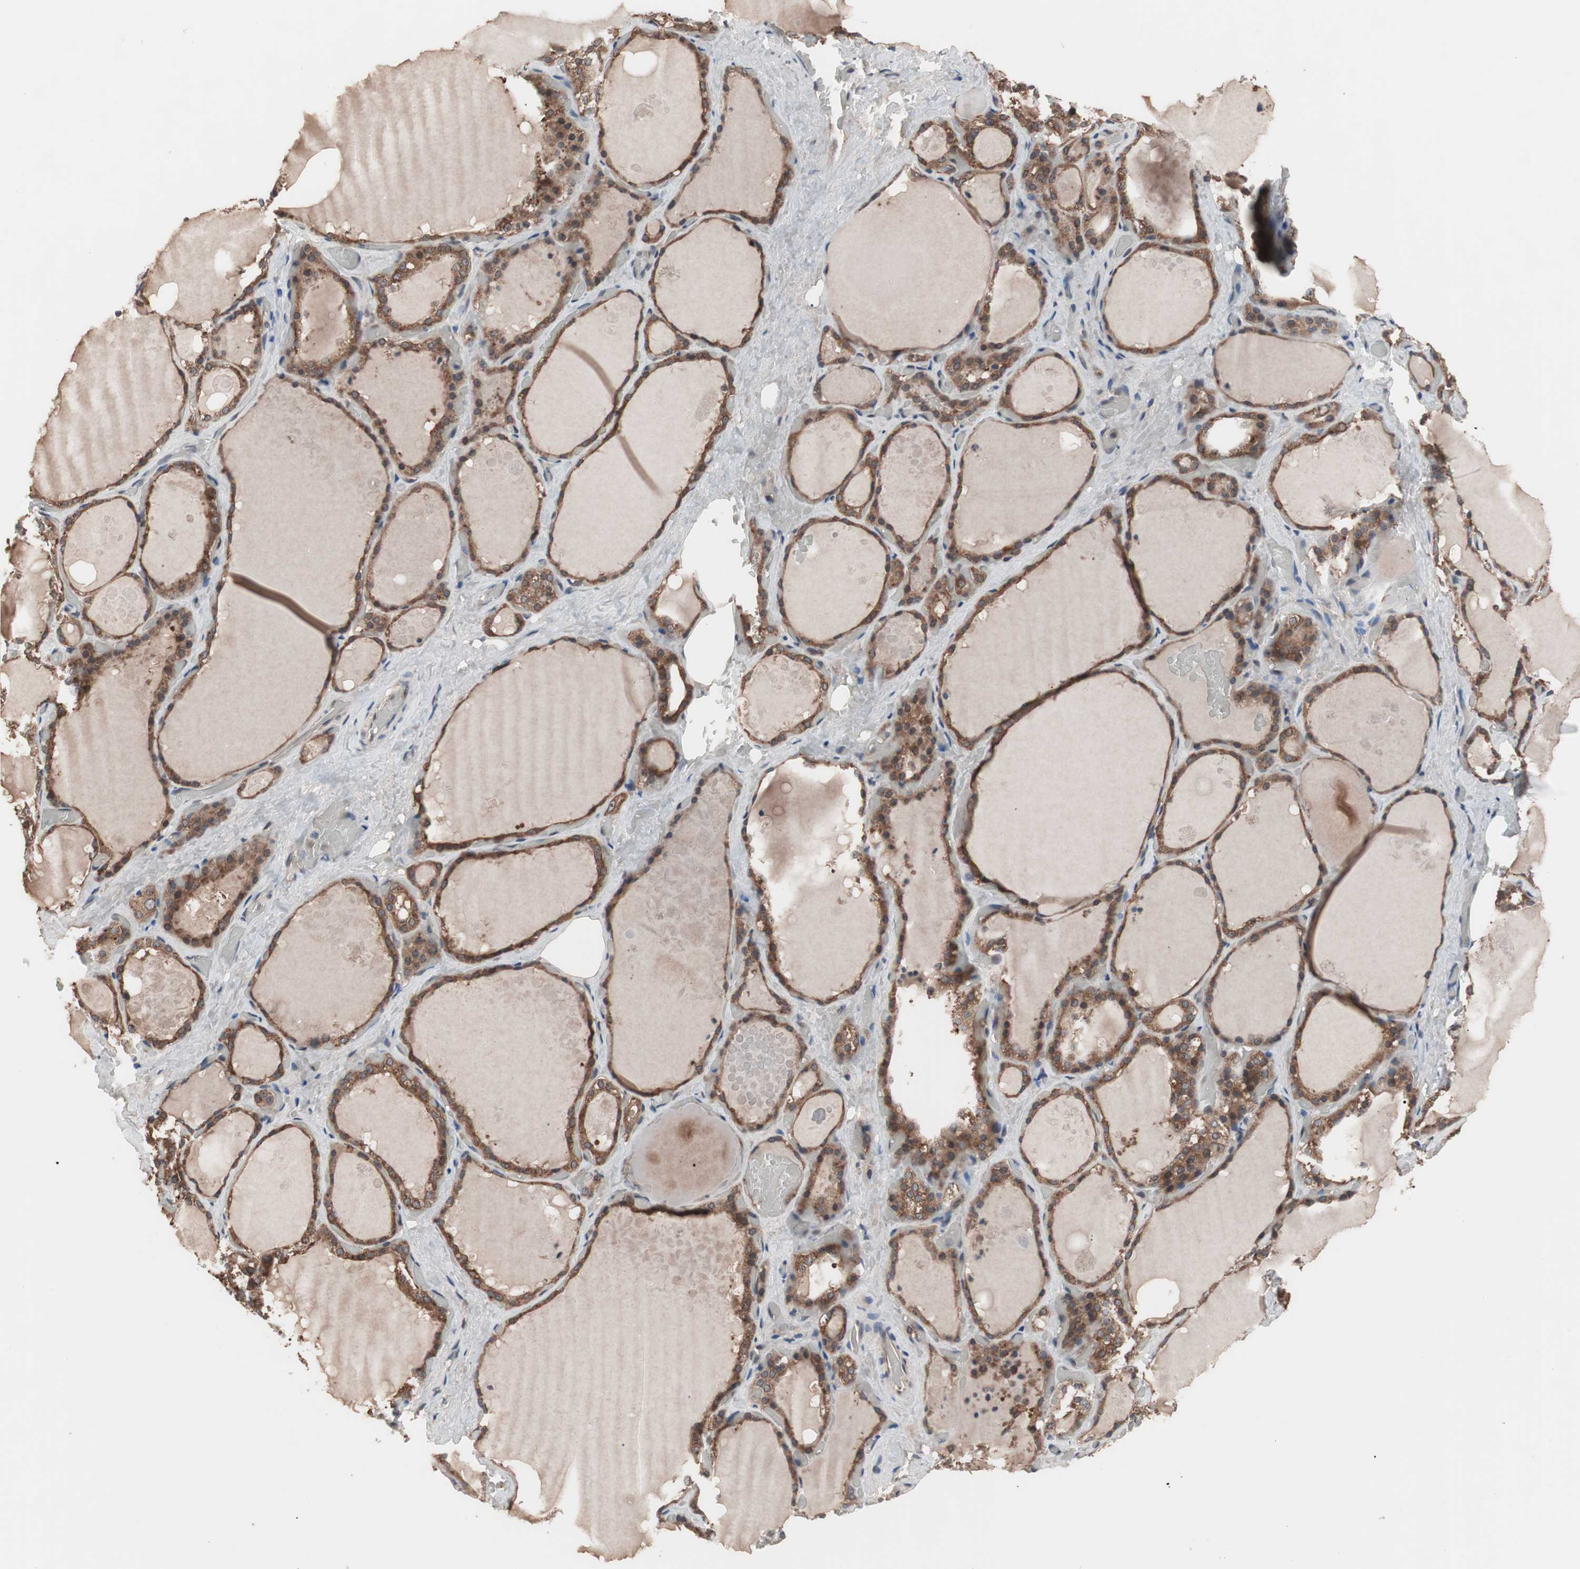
{"staining": {"intensity": "moderate", "quantity": ">75%", "location": "cytoplasmic/membranous"}, "tissue": "thyroid gland", "cell_type": "Glandular cells", "image_type": "normal", "snomed": [{"axis": "morphology", "description": "Normal tissue, NOS"}, {"axis": "topography", "description": "Thyroid gland"}], "caption": "Immunohistochemistry (IHC) micrograph of normal thyroid gland: human thyroid gland stained using IHC demonstrates medium levels of moderate protein expression localized specifically in the cytoplasmic/membranous of glandular cells, appearing as a cytoplasmic/membranous brown color.", "gene": "IRS1", "patient": {"sex": "male", "age": 61}}